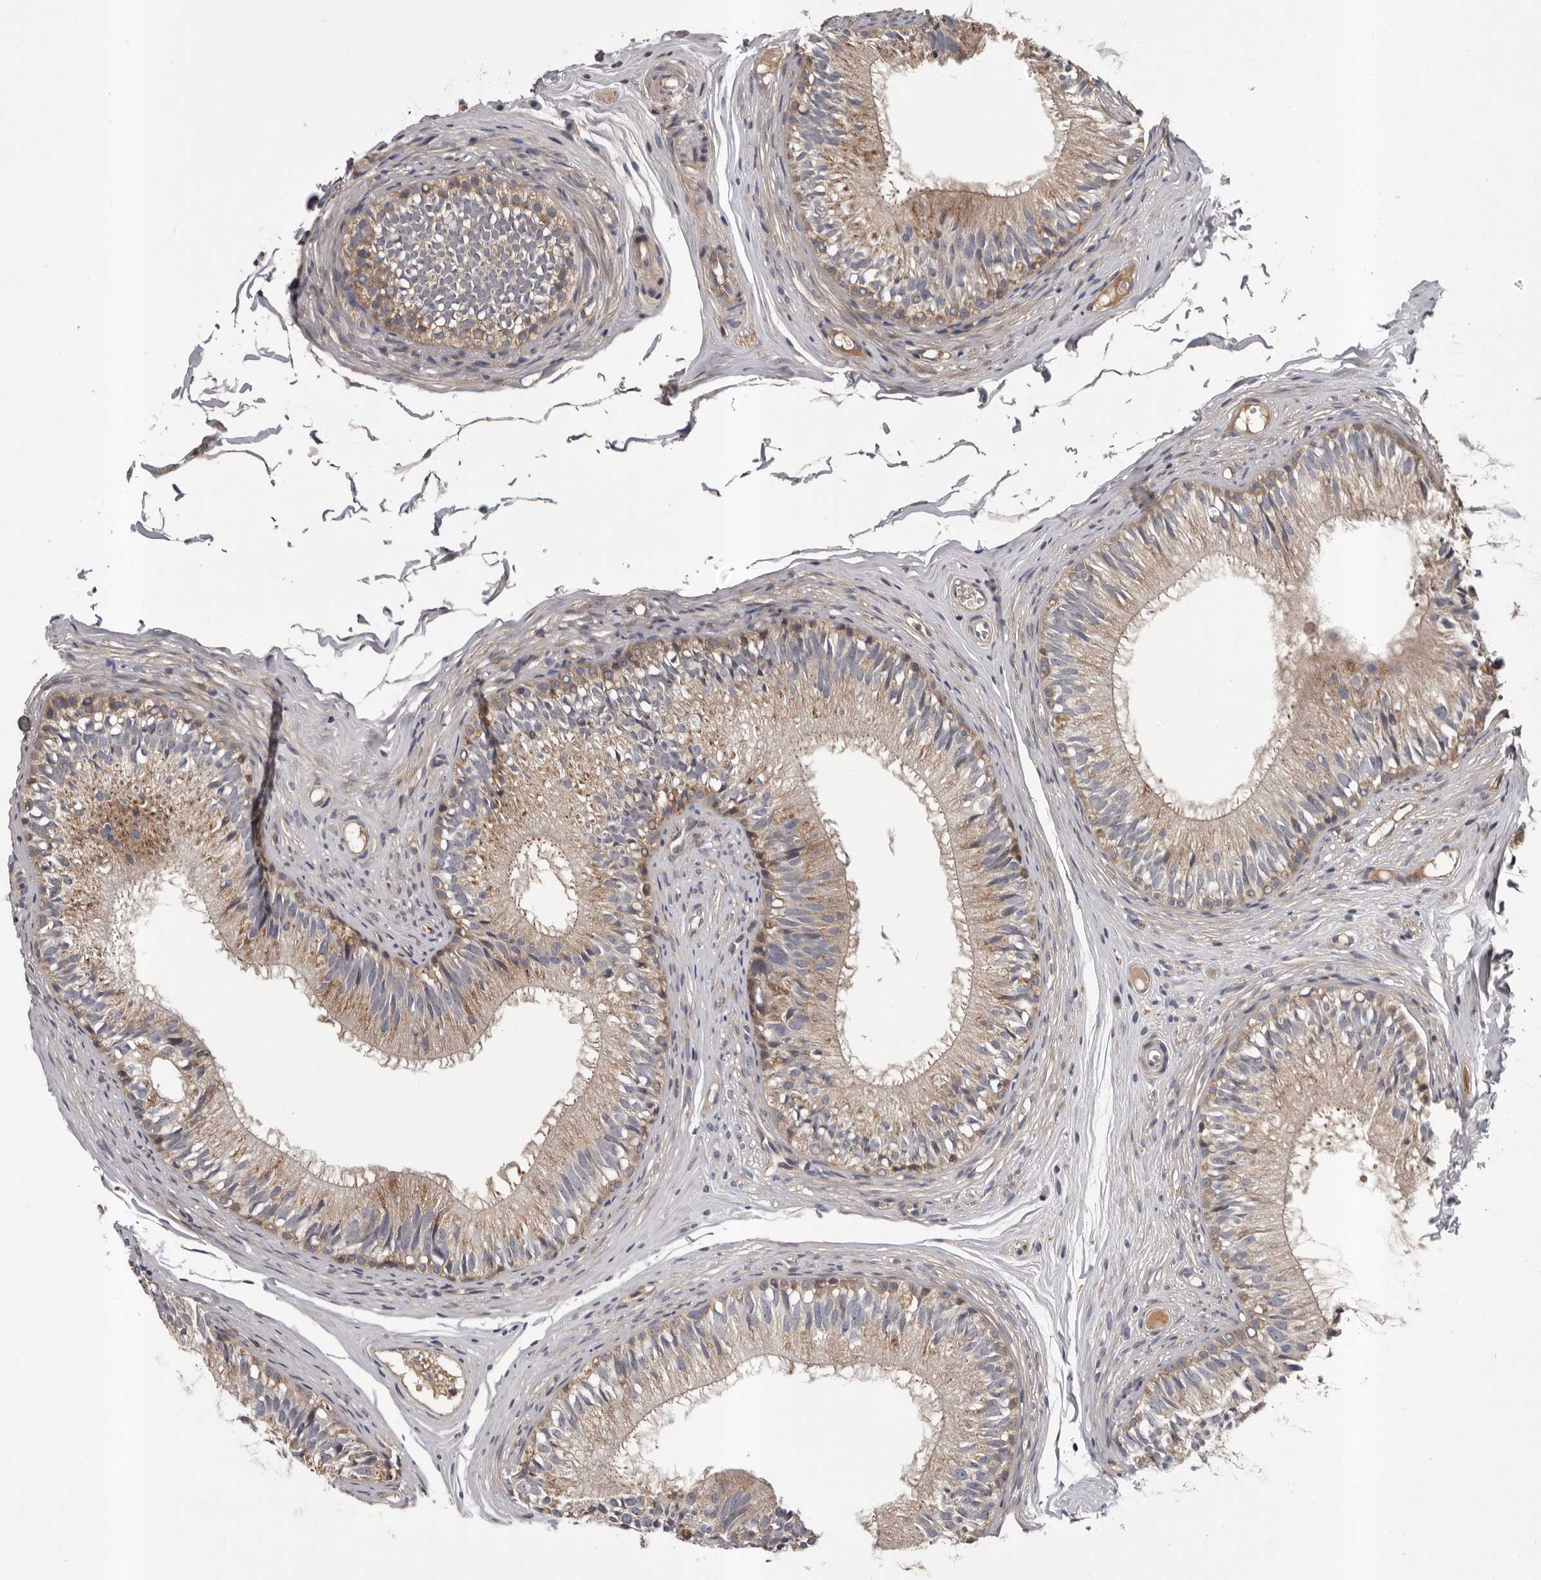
{"staining": {"intensity": "weak", "quantity": "25%-75%", "location": "cytoplasmic/membranous"}, "tissue": "epididymis", "cell_type": "Glandular cells", "image_type": "normal", "snomed": [{"axis": "morphology", "description": "Normal tissue, NOS"}, {"axis": "morphology", "description": "Seminoma in situ"}, {"axis": "topography", "description": "Testis"}, {"axis": "topography", "description": "Epididymis"}], "caption": "The image reveals immunohistochemical staining of unremarkable epididymis. There is weak cytoplasmic/membranous positivity is present in approximately 25%-75% of glandular cells. (brown staining indicates protein expression, while blue staining denotes nuclei).", "gene": "PRKD1", "patient": {"sex": "male", "age": 28}}